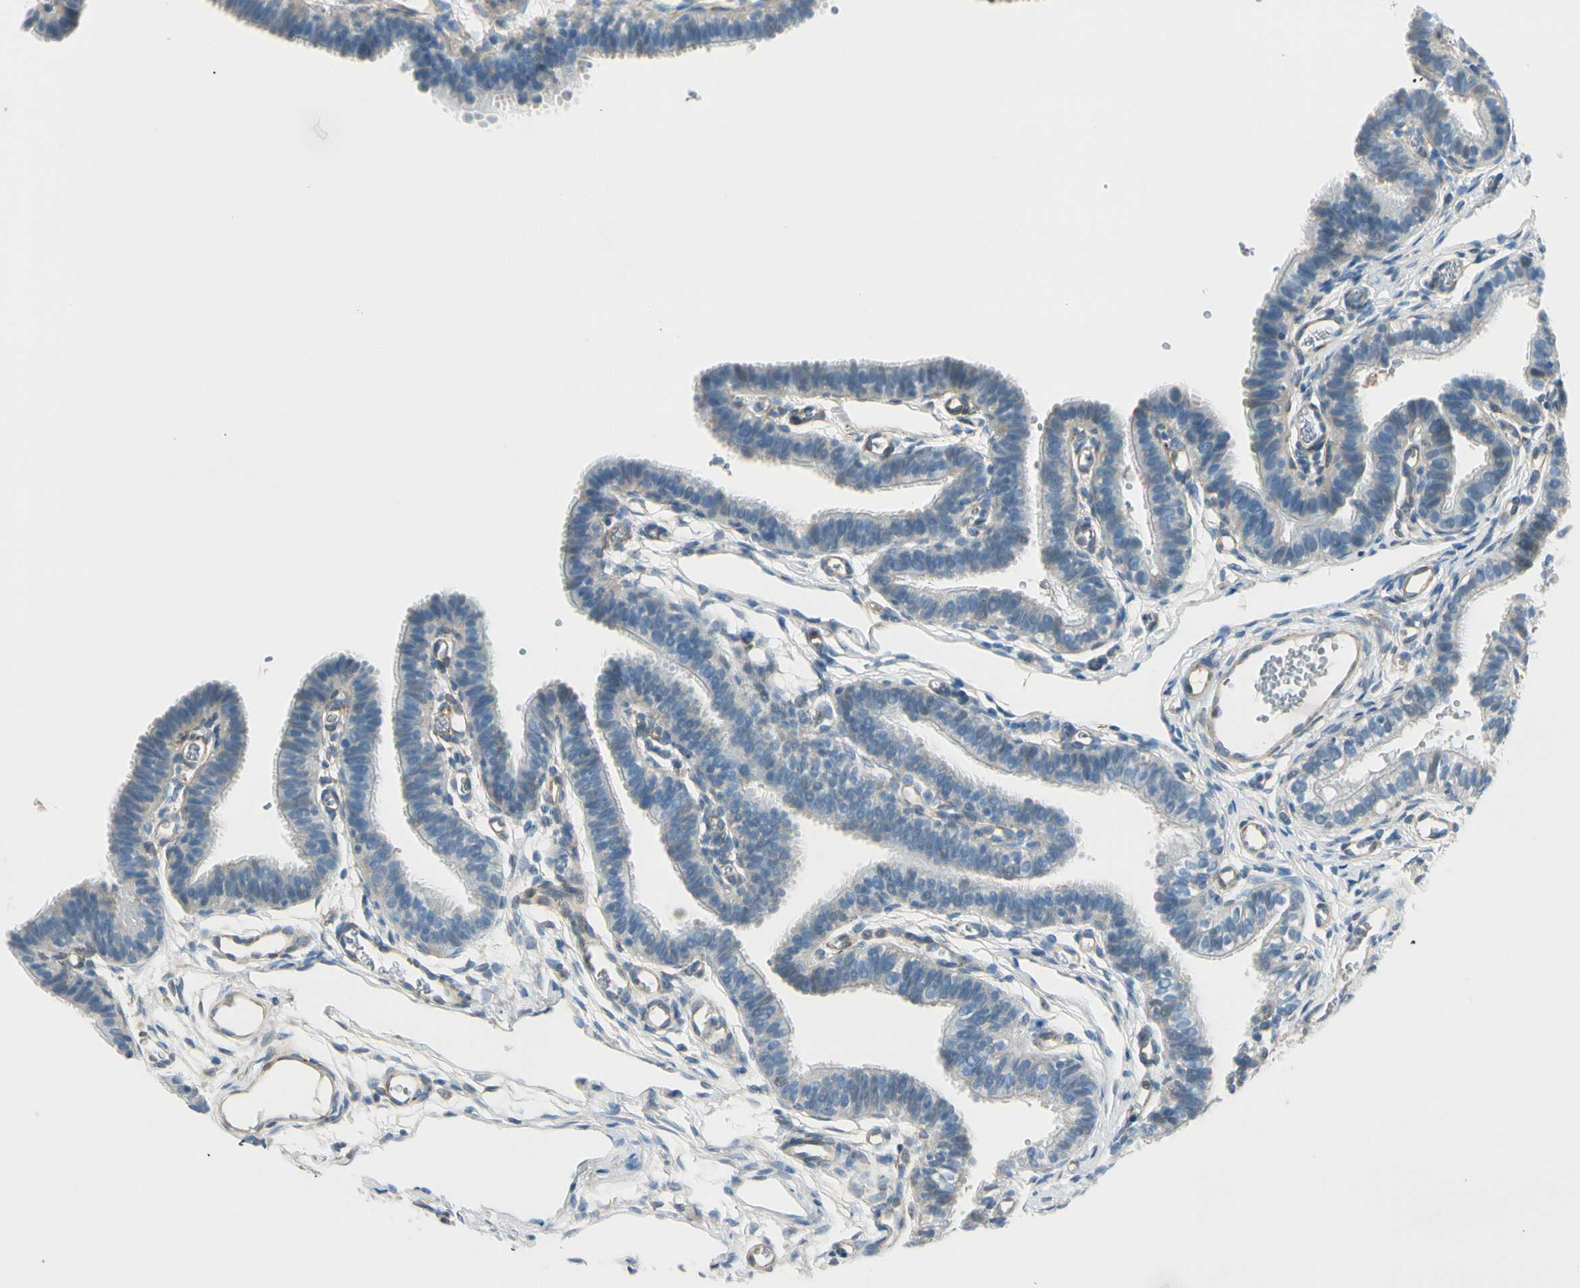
{"staining": {"intensity": "weak", "quantity": "25%-75%", "location": "cytoplasmic/membranous"}, "tissue": "fallopian tube", "cell_type": "Glandular cells", "image_type": "normal", "snomed": [{"axis": "morphology", "description": "Normal tissue, NOS"}, {"axis": "topography", "description": "Fallopian tube"}, {"axis": "topography", "description": "Placenta"}], "caption": "DAB immunohistochemical staining of normal fallopian tube exhibits weak cytoplasmic/membranous protein expression in about 25%-75% of glandular cells.", "gene": "FKBP7", "patient": {"sex": "female", "age": 34}}